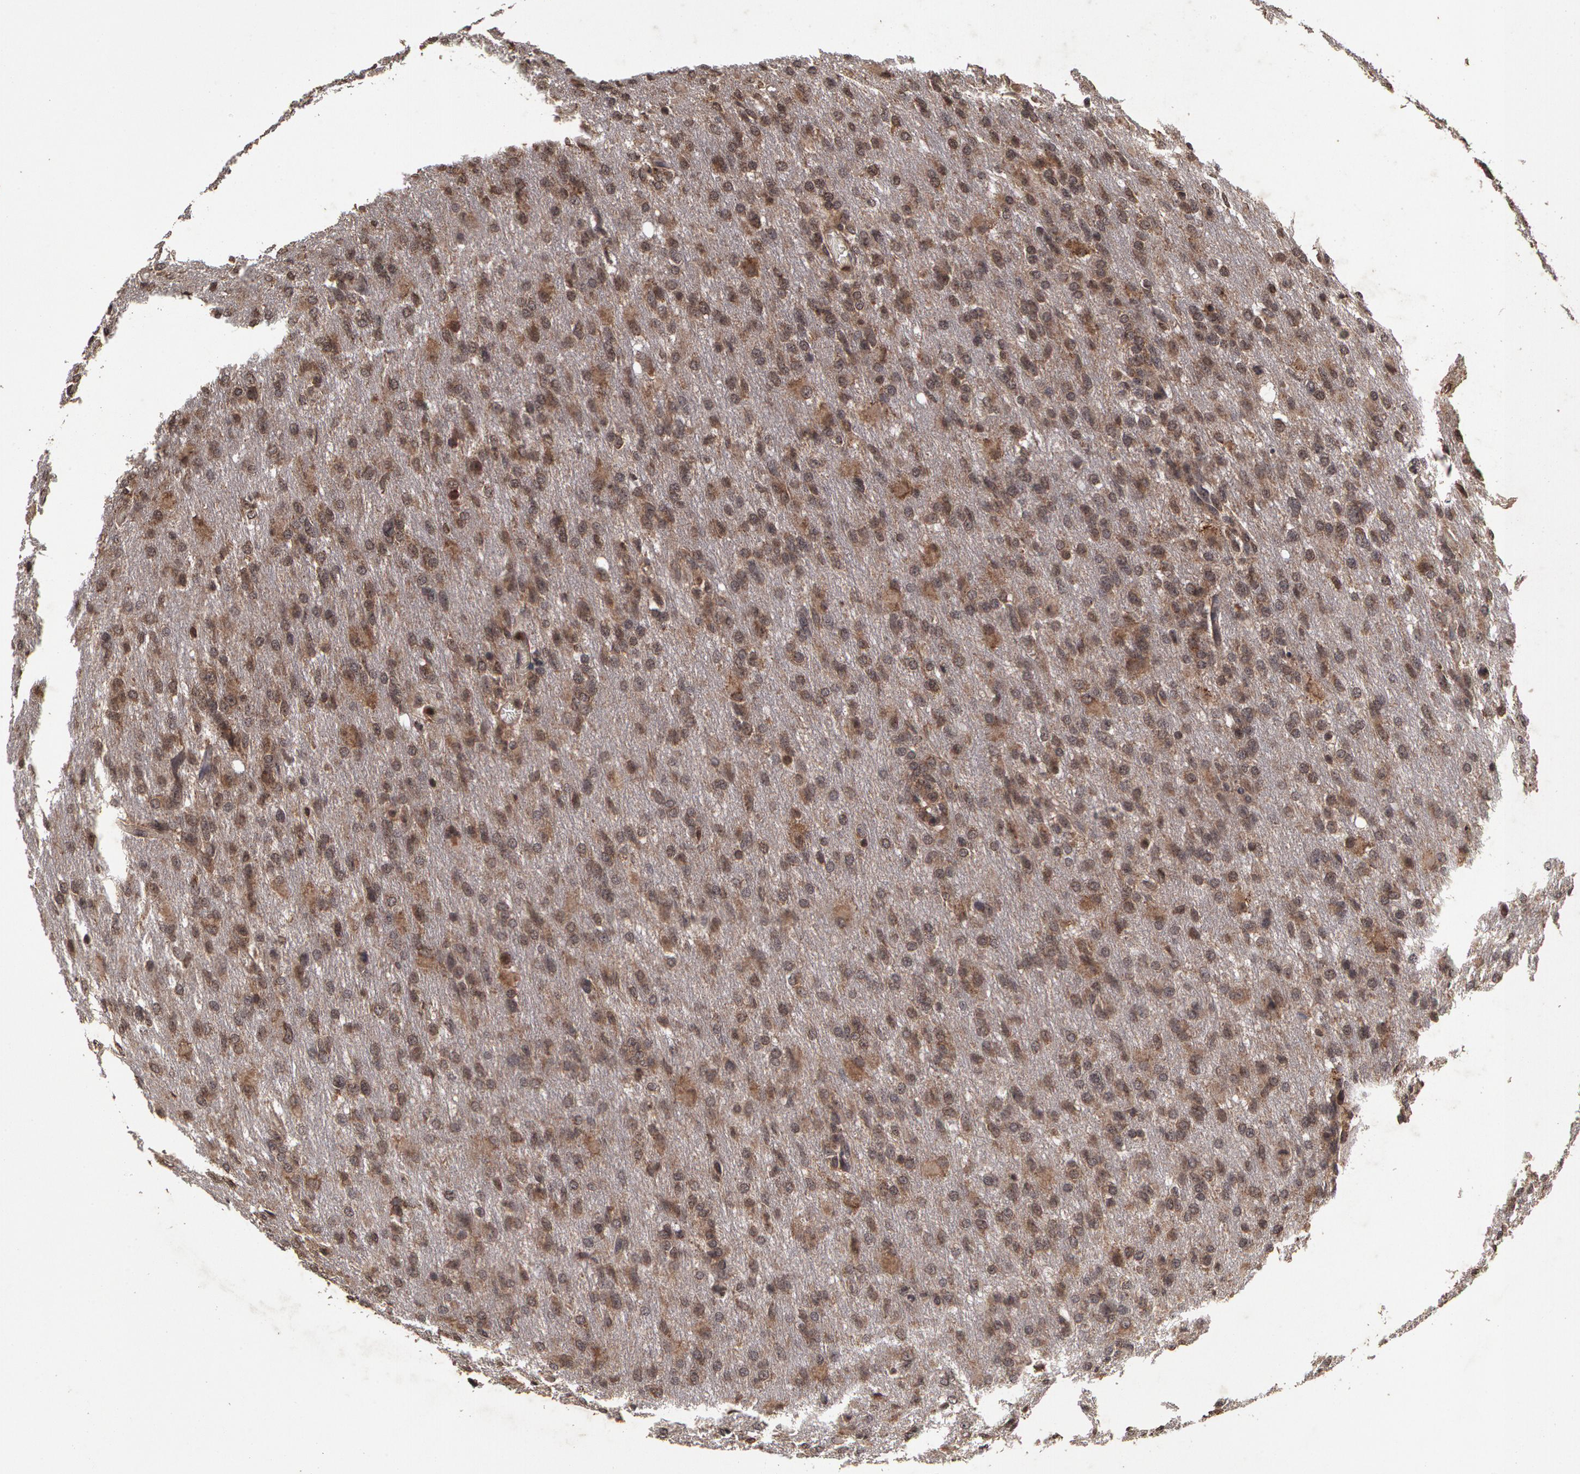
{"staining": {"intensity": "weak", "quantity": "25%-75%", "location": "cytoplasmic/membranous"}, "tissue": "glioma", "cell_type": "Tumor cells", "image_type": "cancer", "snomed": [{"axis": "morphology", "description": "Glioma, malignant, High grade"}, {"axis": "topography", "description": "Brain"}], "caption": "Glioma was stained to show a protein in brown. There is low levels of weak cytoplasmic/membranous expression in about 25%-75% of tumor cells. (Brightfield microscopy of DAB IHC at high magnification).", "gene": "CALR", "patient": {"sex": "male", "age": 68}}